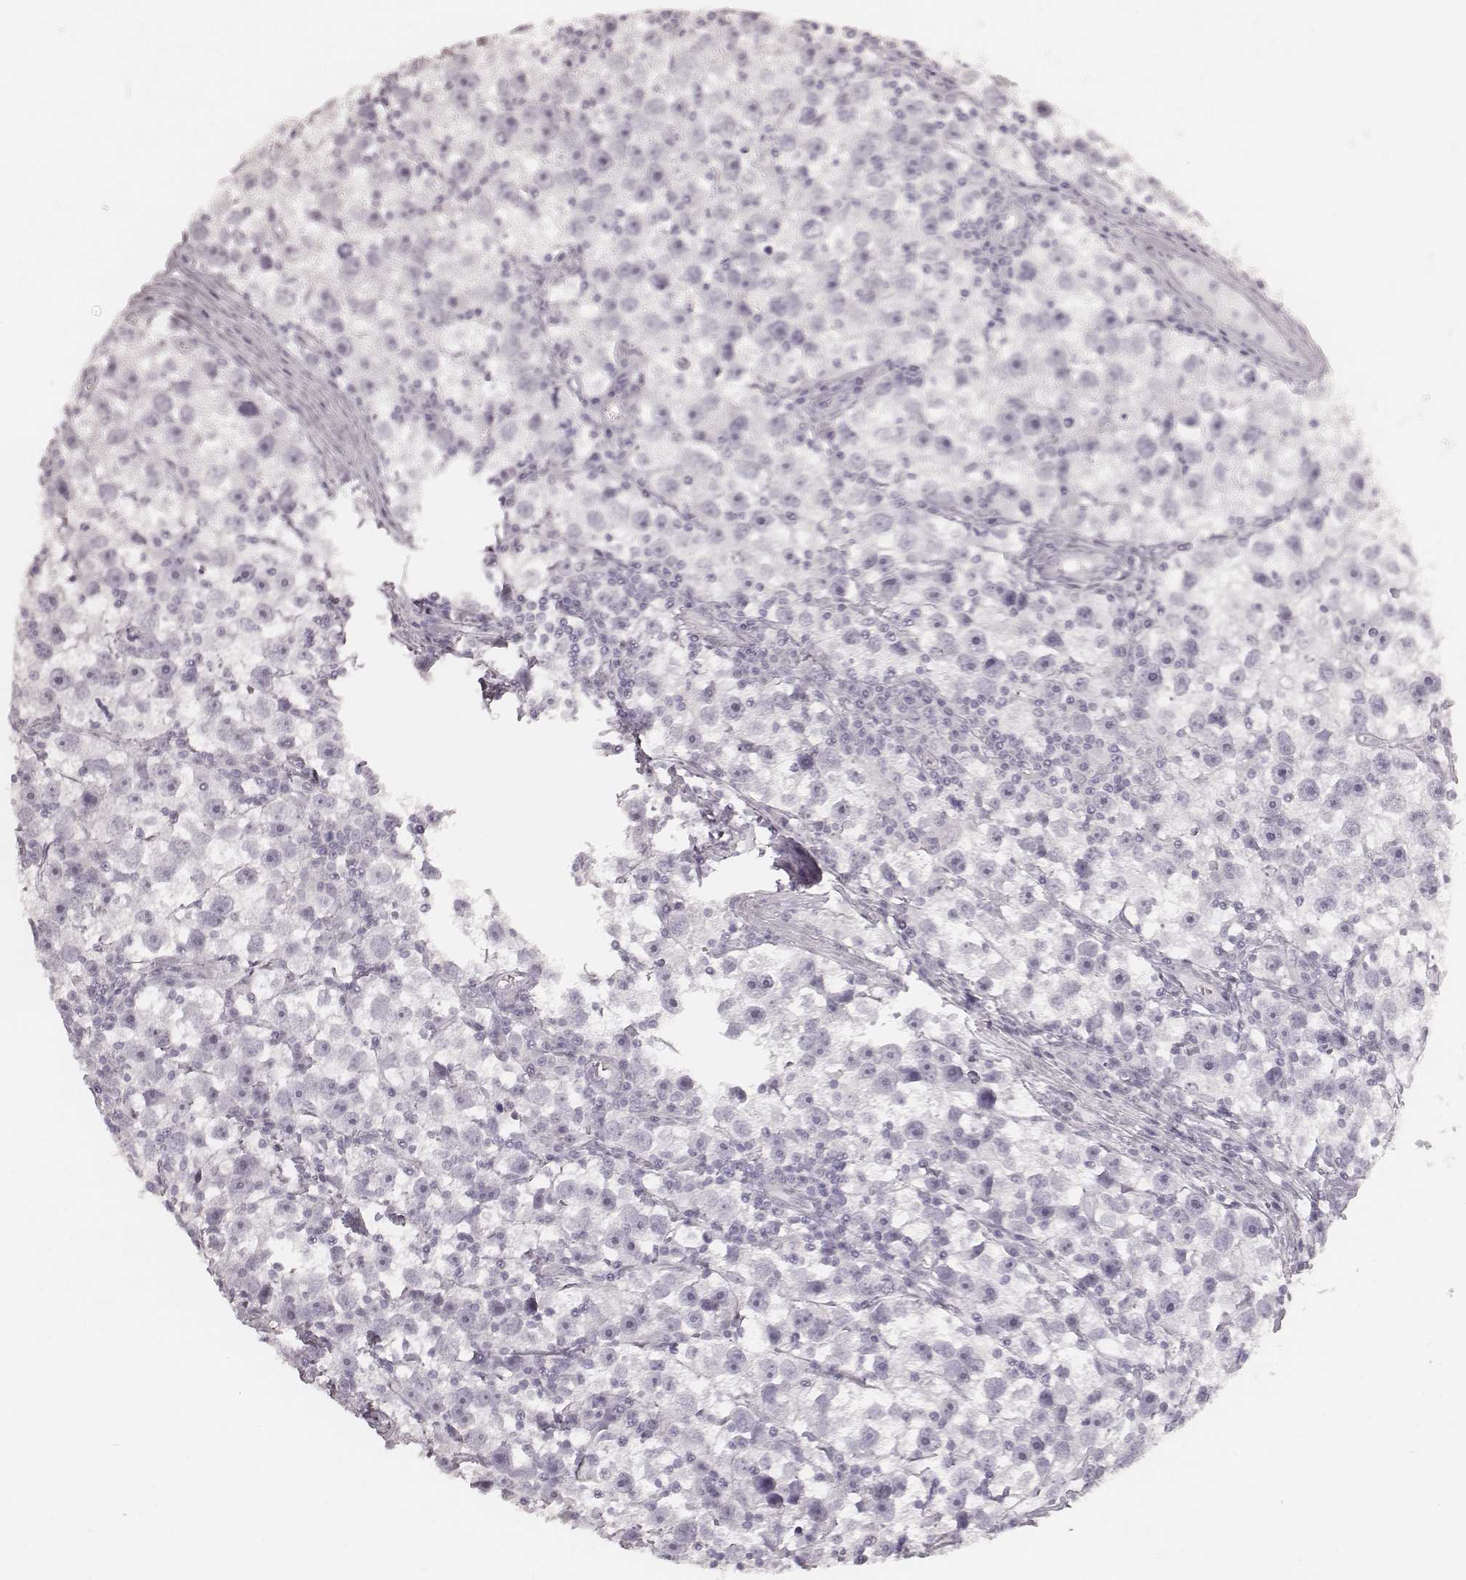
{"staining": {"intensity": "negative", "quantity": "none", "location": "none"}, "tissue": "testis cancer", "cell_type": "Tumor cells", "image_type": "cancer", "snomed": [{"axis": "morphology", "description": "Seminoma, NOS"}, {"axis": "topography", "description": "Testis"}], "caption": "IHC of human testis seminoma exhibits no staining in tumor cells. Brightfield microscopy of immunohistochemistry (IHC) stained with DAB (3,3'-diaminobenzidine) (brown) and hematoxylin (blue), captured at high magnification.", "gene": "KRT34", "patient": {"sex": "male", "age": 30}}